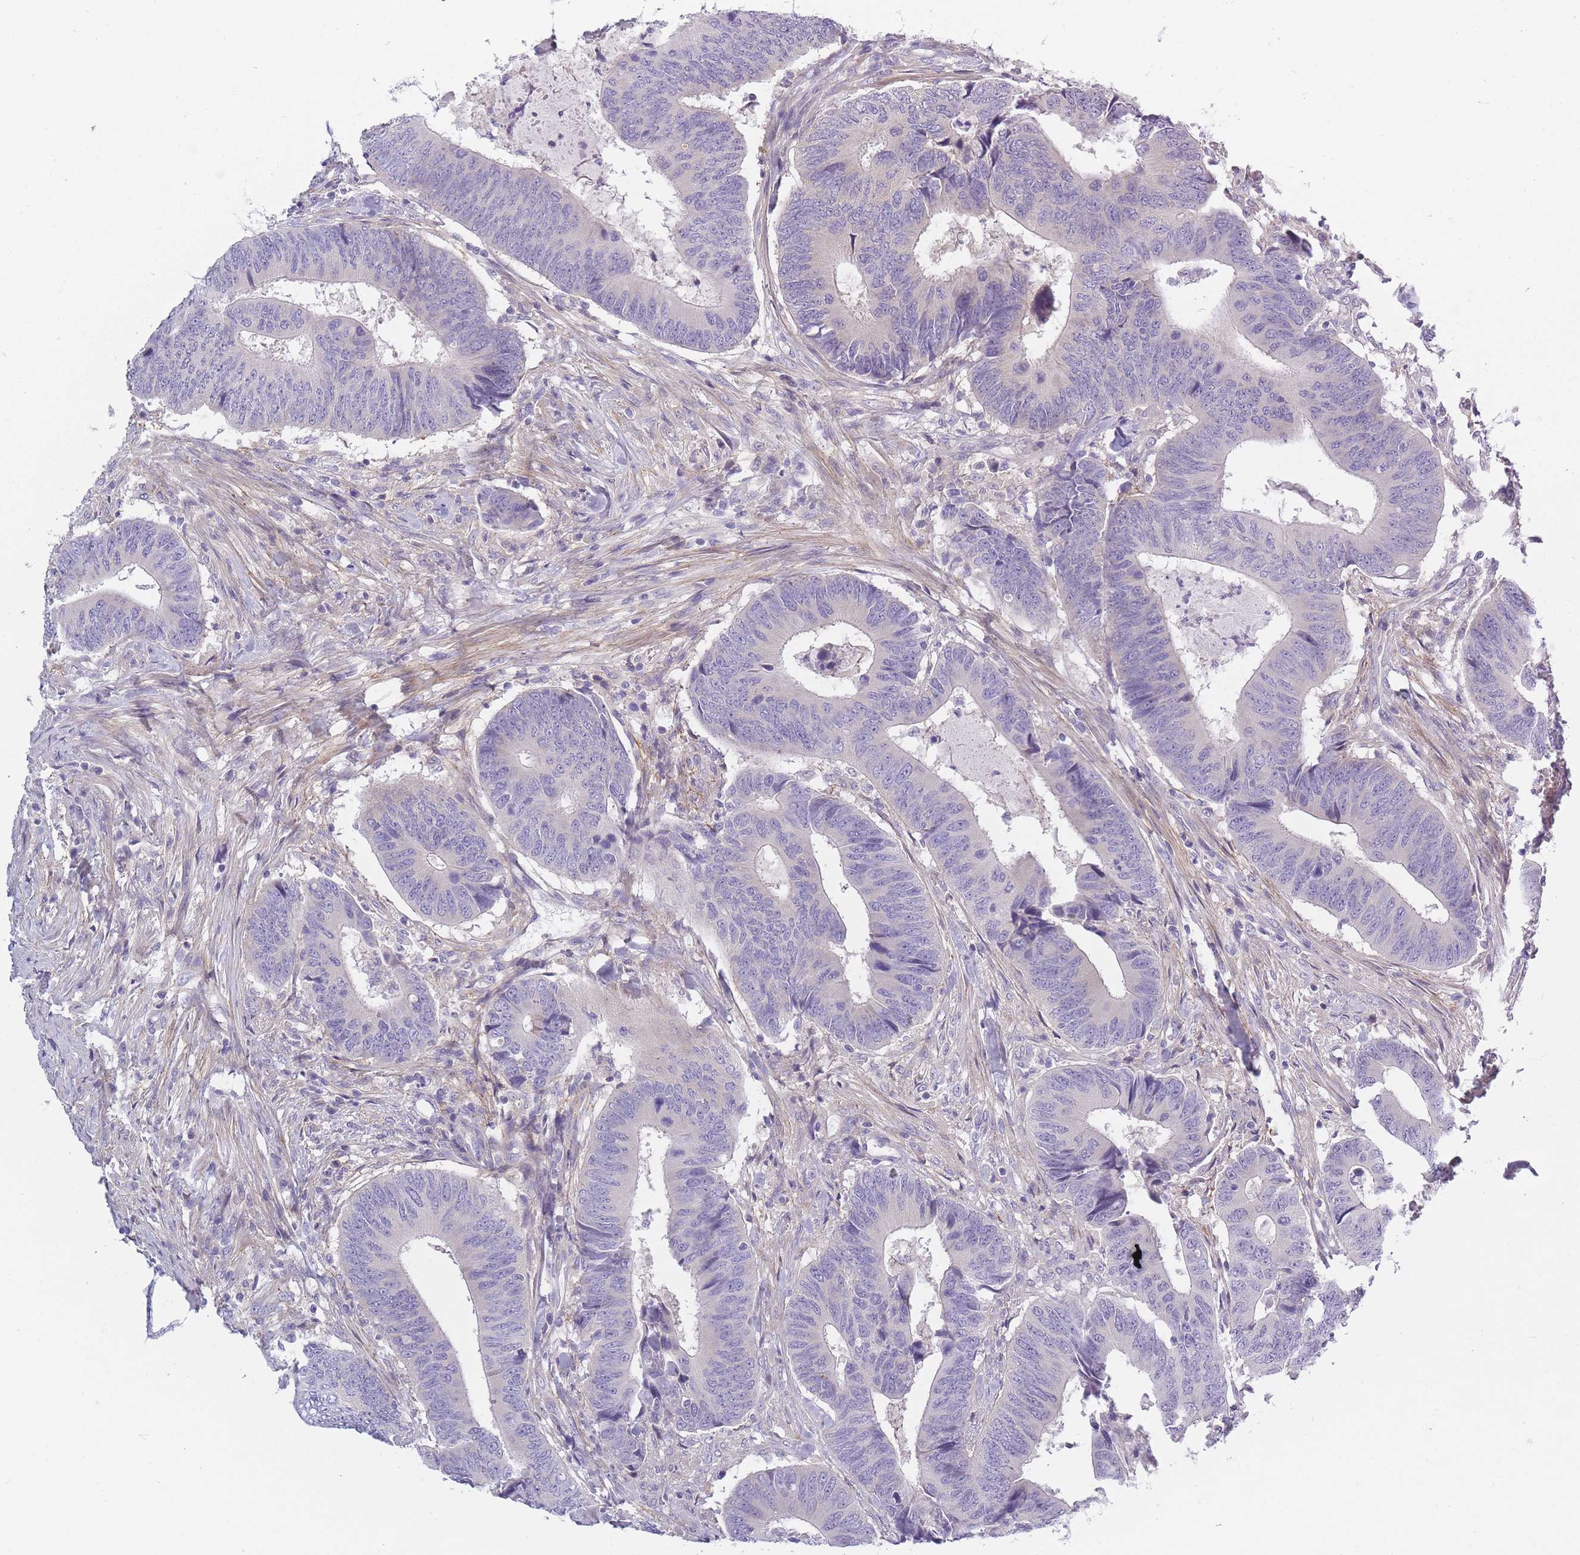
{"staining": {"intensity": "negative", "quantity": "none", "location": "none"}, "tissue": "colorectal cancer", "cell_type": "Tumor cells", "image_type": "cancer", "snomed": [{"axis": "morphology", "description": "Adenocarcinoma, NOS"}, {"axis": "topography", "description": "Colon"}], "caption": "This is an immunohistochemistry (IHC) micrograph of colorectal adenocarcinoma. There is no staining in tumor cells.", "gene": "AP3M2", "patient": {"sex": "male", "age": 87}}